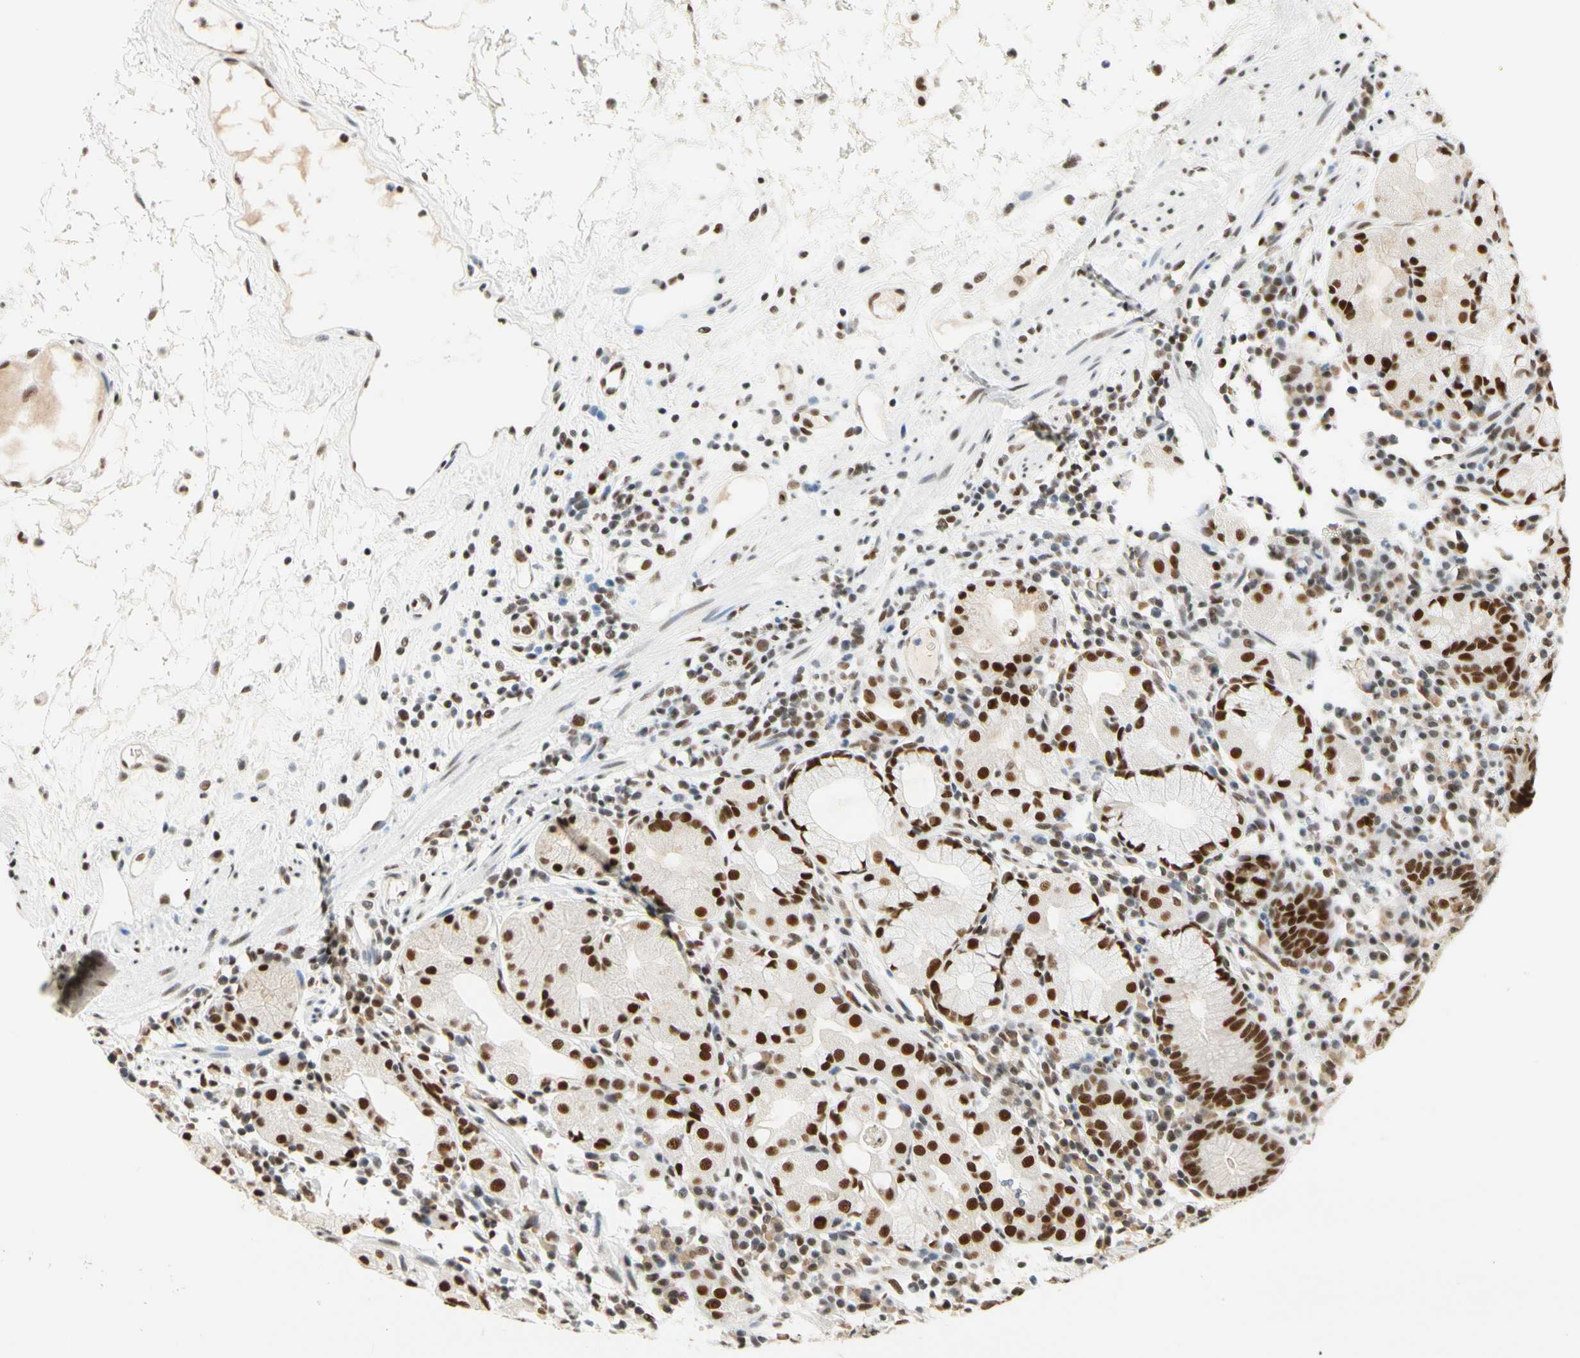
{"staining": {"intensity": "strong", "quantity": ">75%", "location": "nuclear"}, "tissue": "stomach", "cell_type": "Glandular cells", "image_type": "normal", "snomed": [{"axis": "morphology", "description": "Normal tissue, NOS"}, {"axis": "topography", "description": "Stomach"}, {"axis": "topography", "description": "Stomach, lower"}], "caption": "Immunohistochemistry (IHC) (DAB (3,3'-diaminobenzidine)) staining of unremarkable human stomach exhibits strong nuclear protein positivity in about >75% of glandular cells. The staining is performed using DAB (3,3'-diaminobenzidine) brown chromogen to label protein expression. The nuclei are counter-stained blue using hematoxylin.", "gene": "ZSCAN16", "patient": {"sex": "female", "age": 75}}